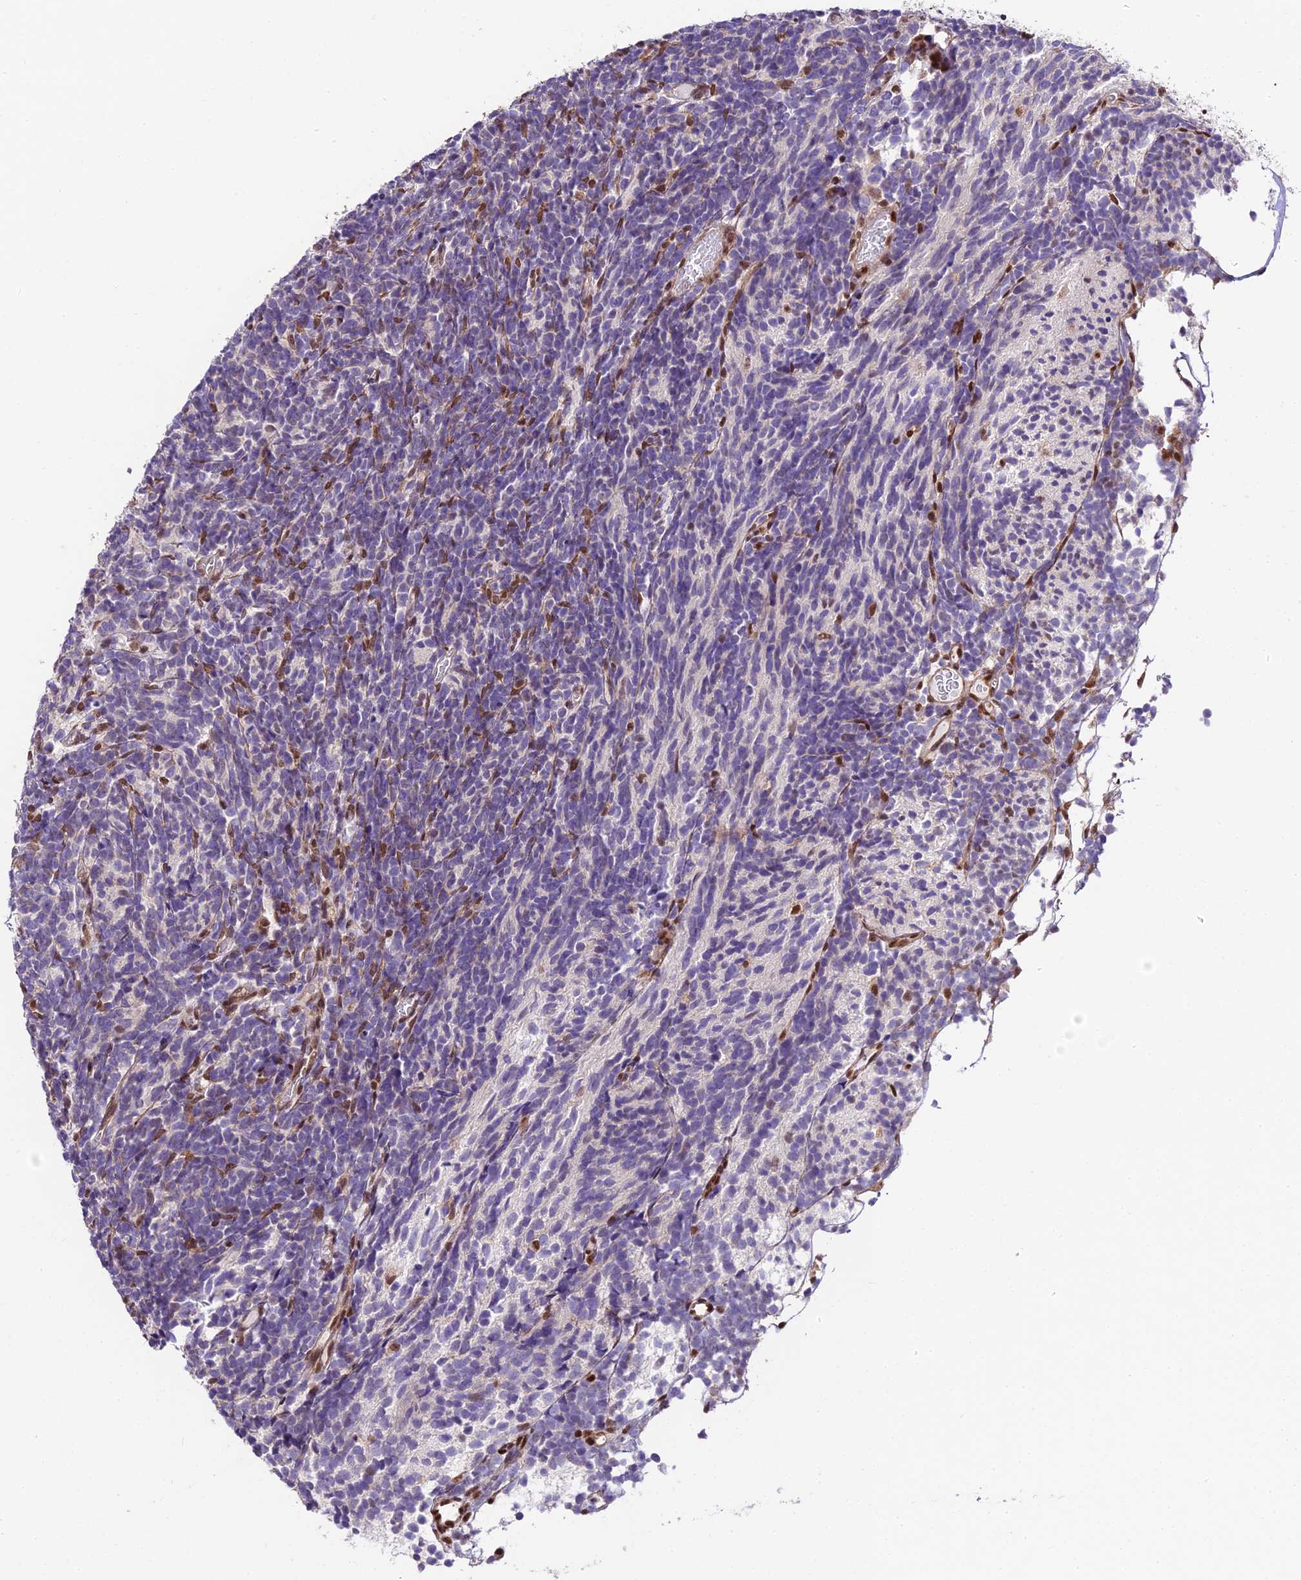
{"staining": {"intensity": "negative", "quantity": "none", "location": "none"}, "tissue": "glioma", "cell_type": "Tumor cells", "image_type": "cancer", "snomed": [{"axis": "morphology", "description": "Glioma, malignant, Low grade"}, {"axis": "topography", "description": "Brain"}], "caption": "IHC of malignant glioma (low-grade) reveals no expression in tumor cells.", "gene": "TRIM22", "patient": {"sex": "female", "age": 1}}